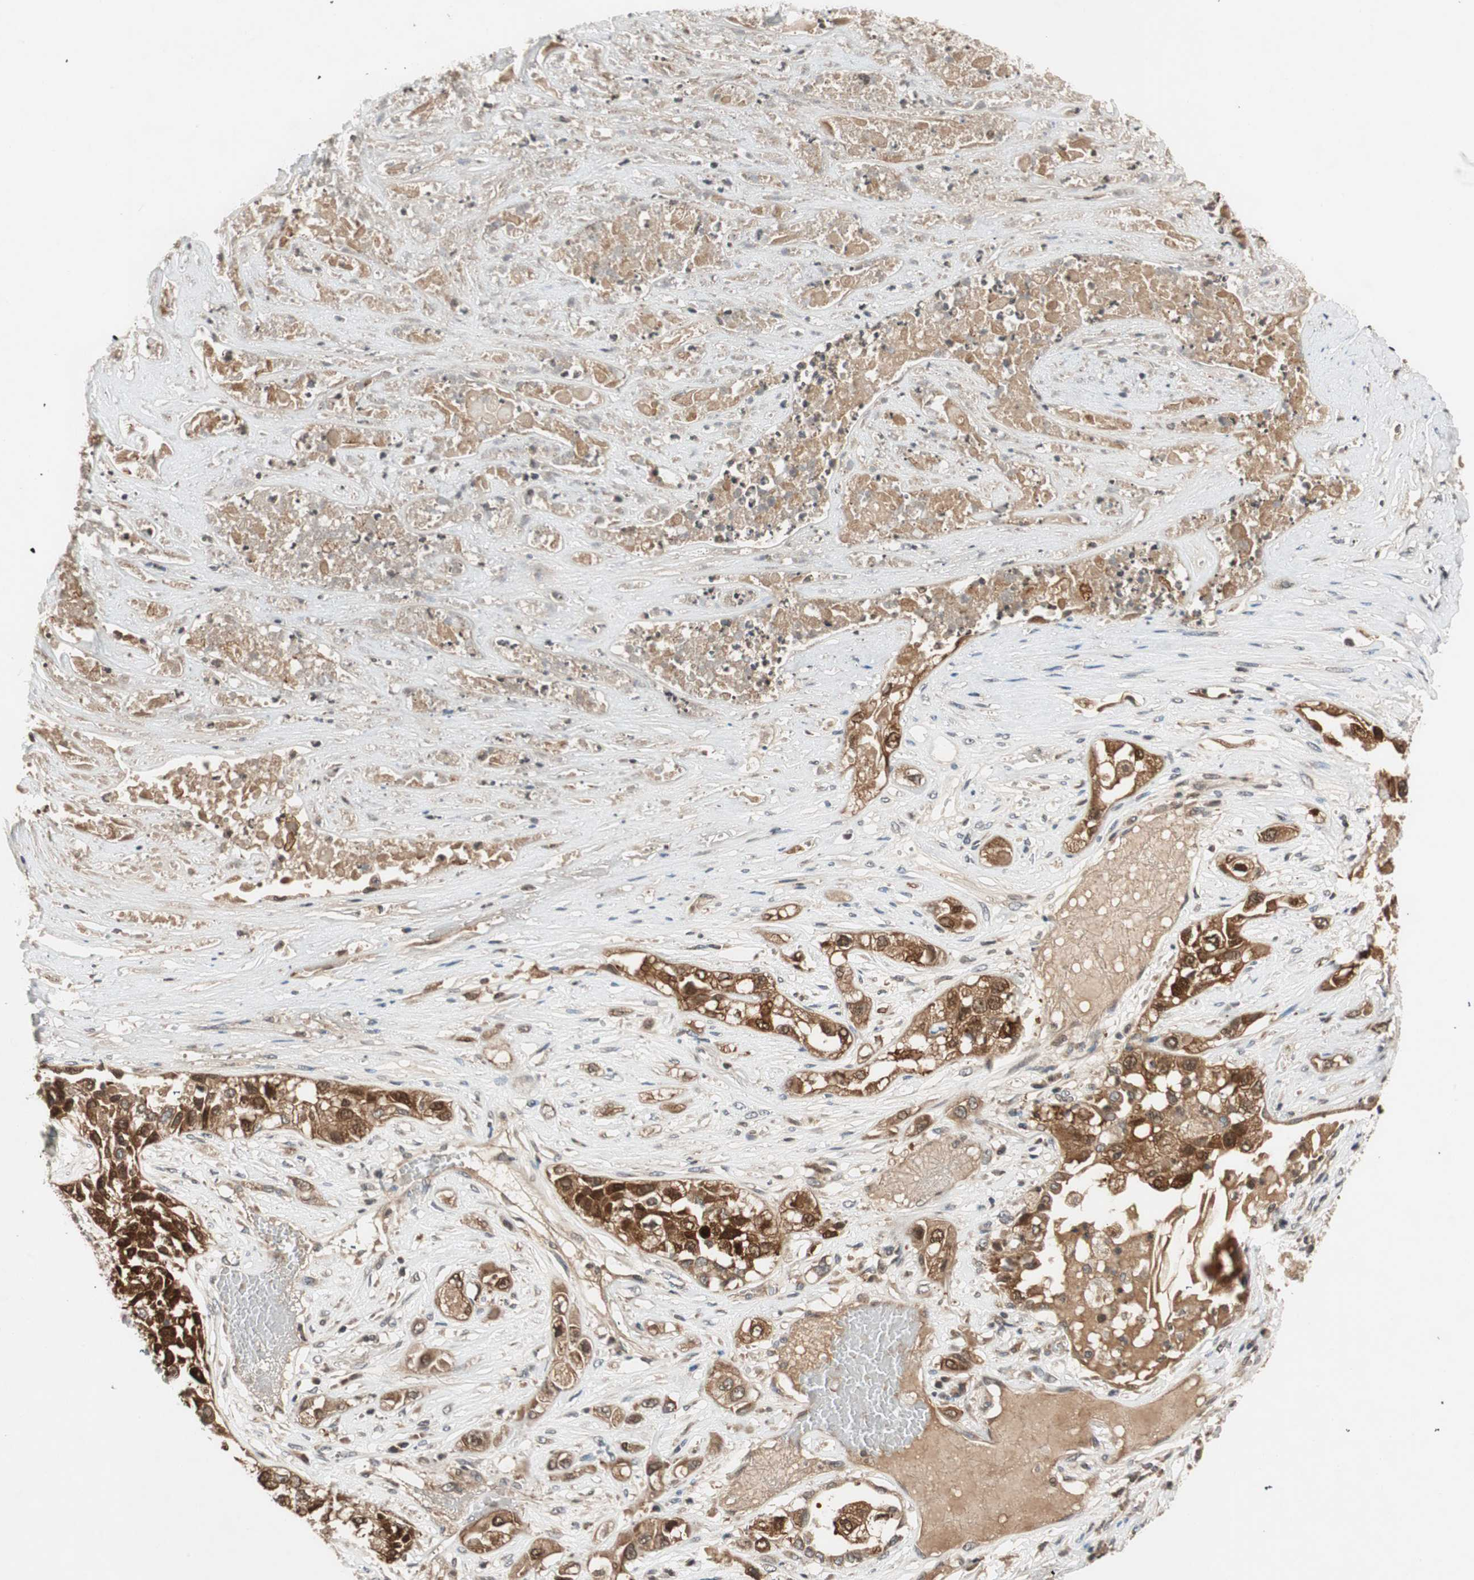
{"staining": {"intensity": "strong", "quantity": ">75%", "location": "cytoplasmic/membranous"}, "tissue": "lung cancer", "cell_type": "Tumor cells", "image_type": "cancer", "snomed": [{"axis": "morphology", "description": "Squamous cell carcinoma, NOS"}, {"axis": "topography", "description": "Lung"}], "caption": "Protein expression analysis of human squamous cell carcinoma (lung) reveals strong cytoplasmic/membranous expression in about >75% of tumor cells. Nuclei are stained in blue.", "gene": "GCLM", "patient": {"sex": "male", "age": 71}}